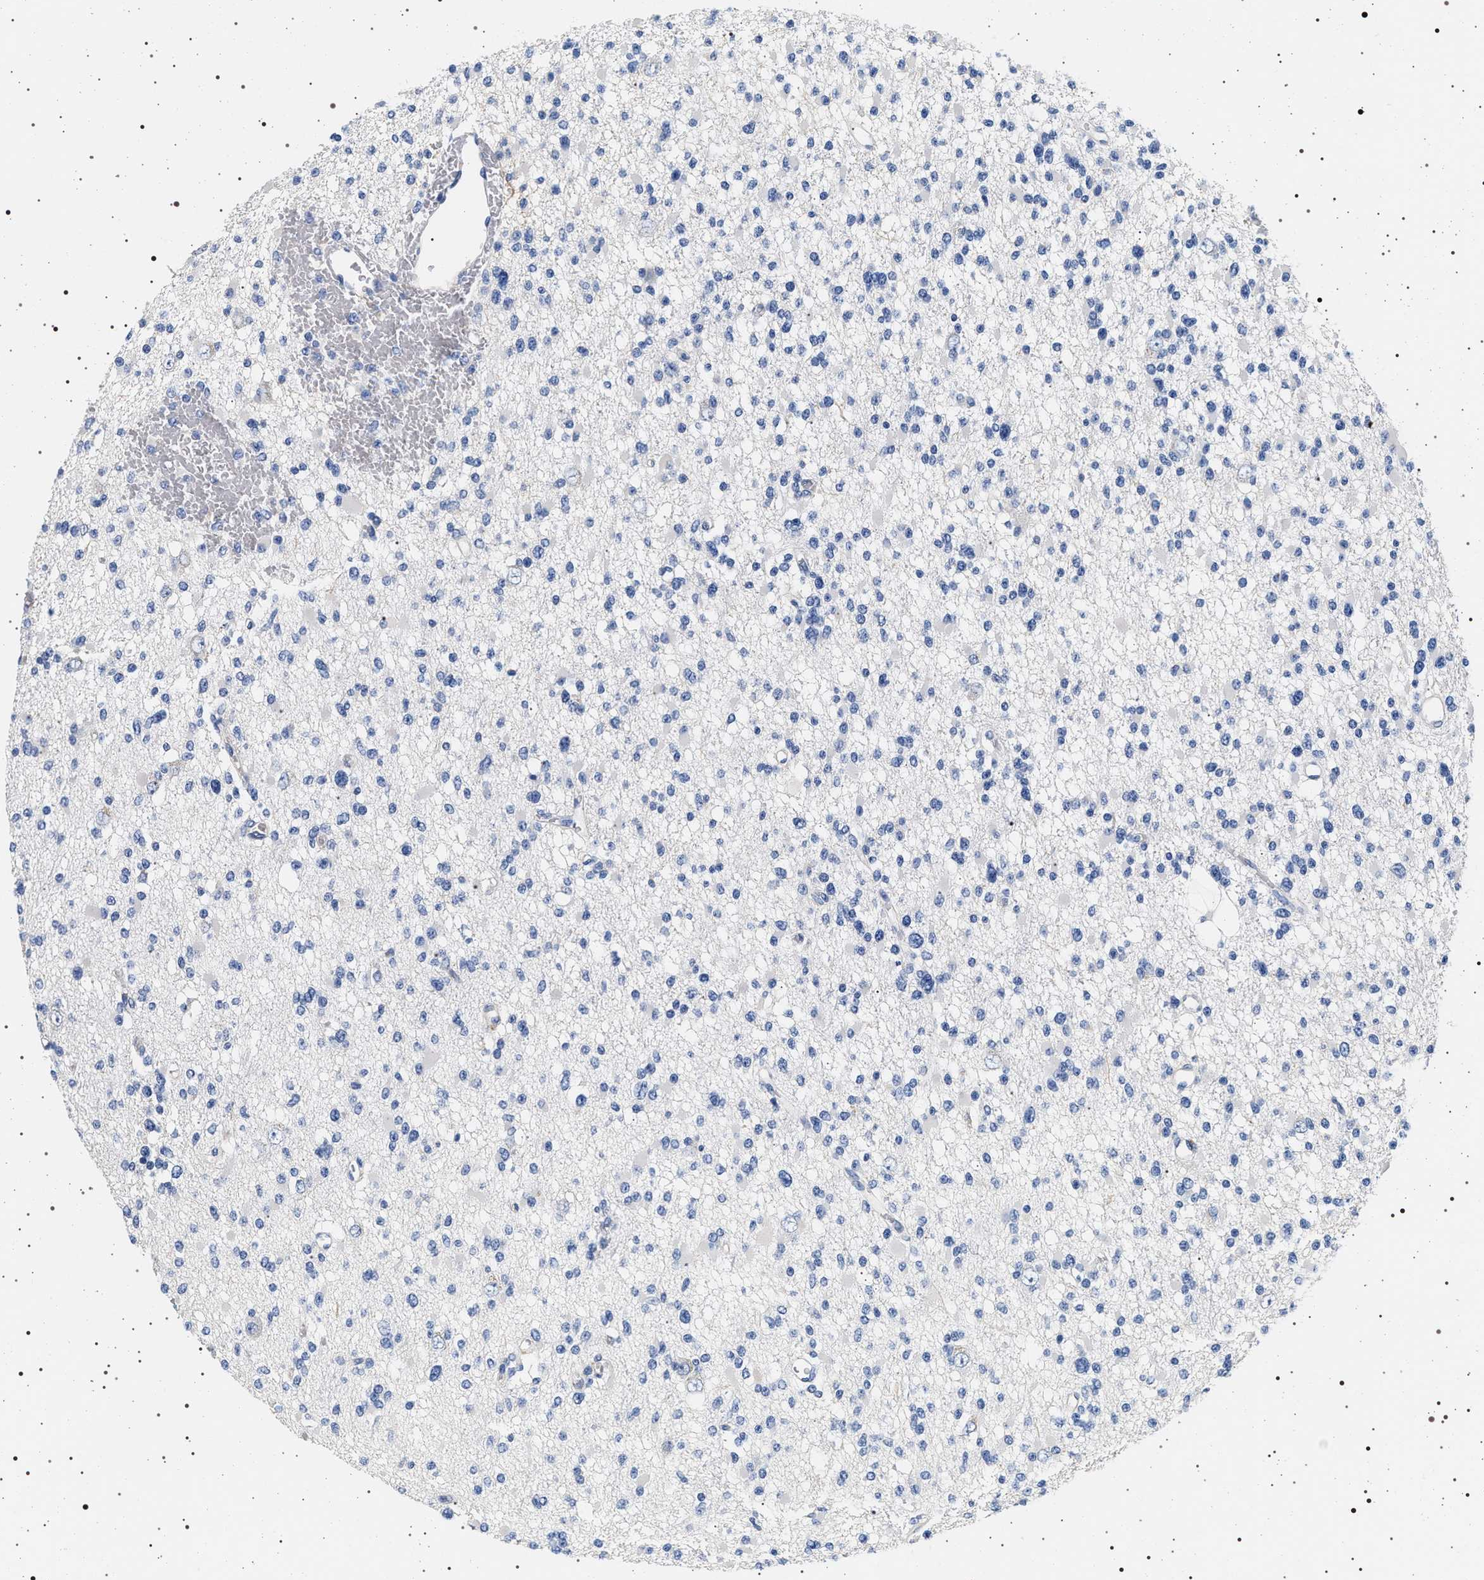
{"staining": {"intensity": "negative", "quantity": "none", "location": "none"}, "tissue": "glioma", "cell_type": "Tumor cells", "image_type": "cancer", "snomed": [{"axis": "morphology", "description": "Glioma, malignant, Low grade"}, {"axis": "topography", "description": "Brain"}], "caption": "An immunohistochemistry micrograph of glioma is shown. There is no staining in tumor cells of glioma.", "gene": "HSD17B1", "patient": {"sex": "female", "age": 22}}